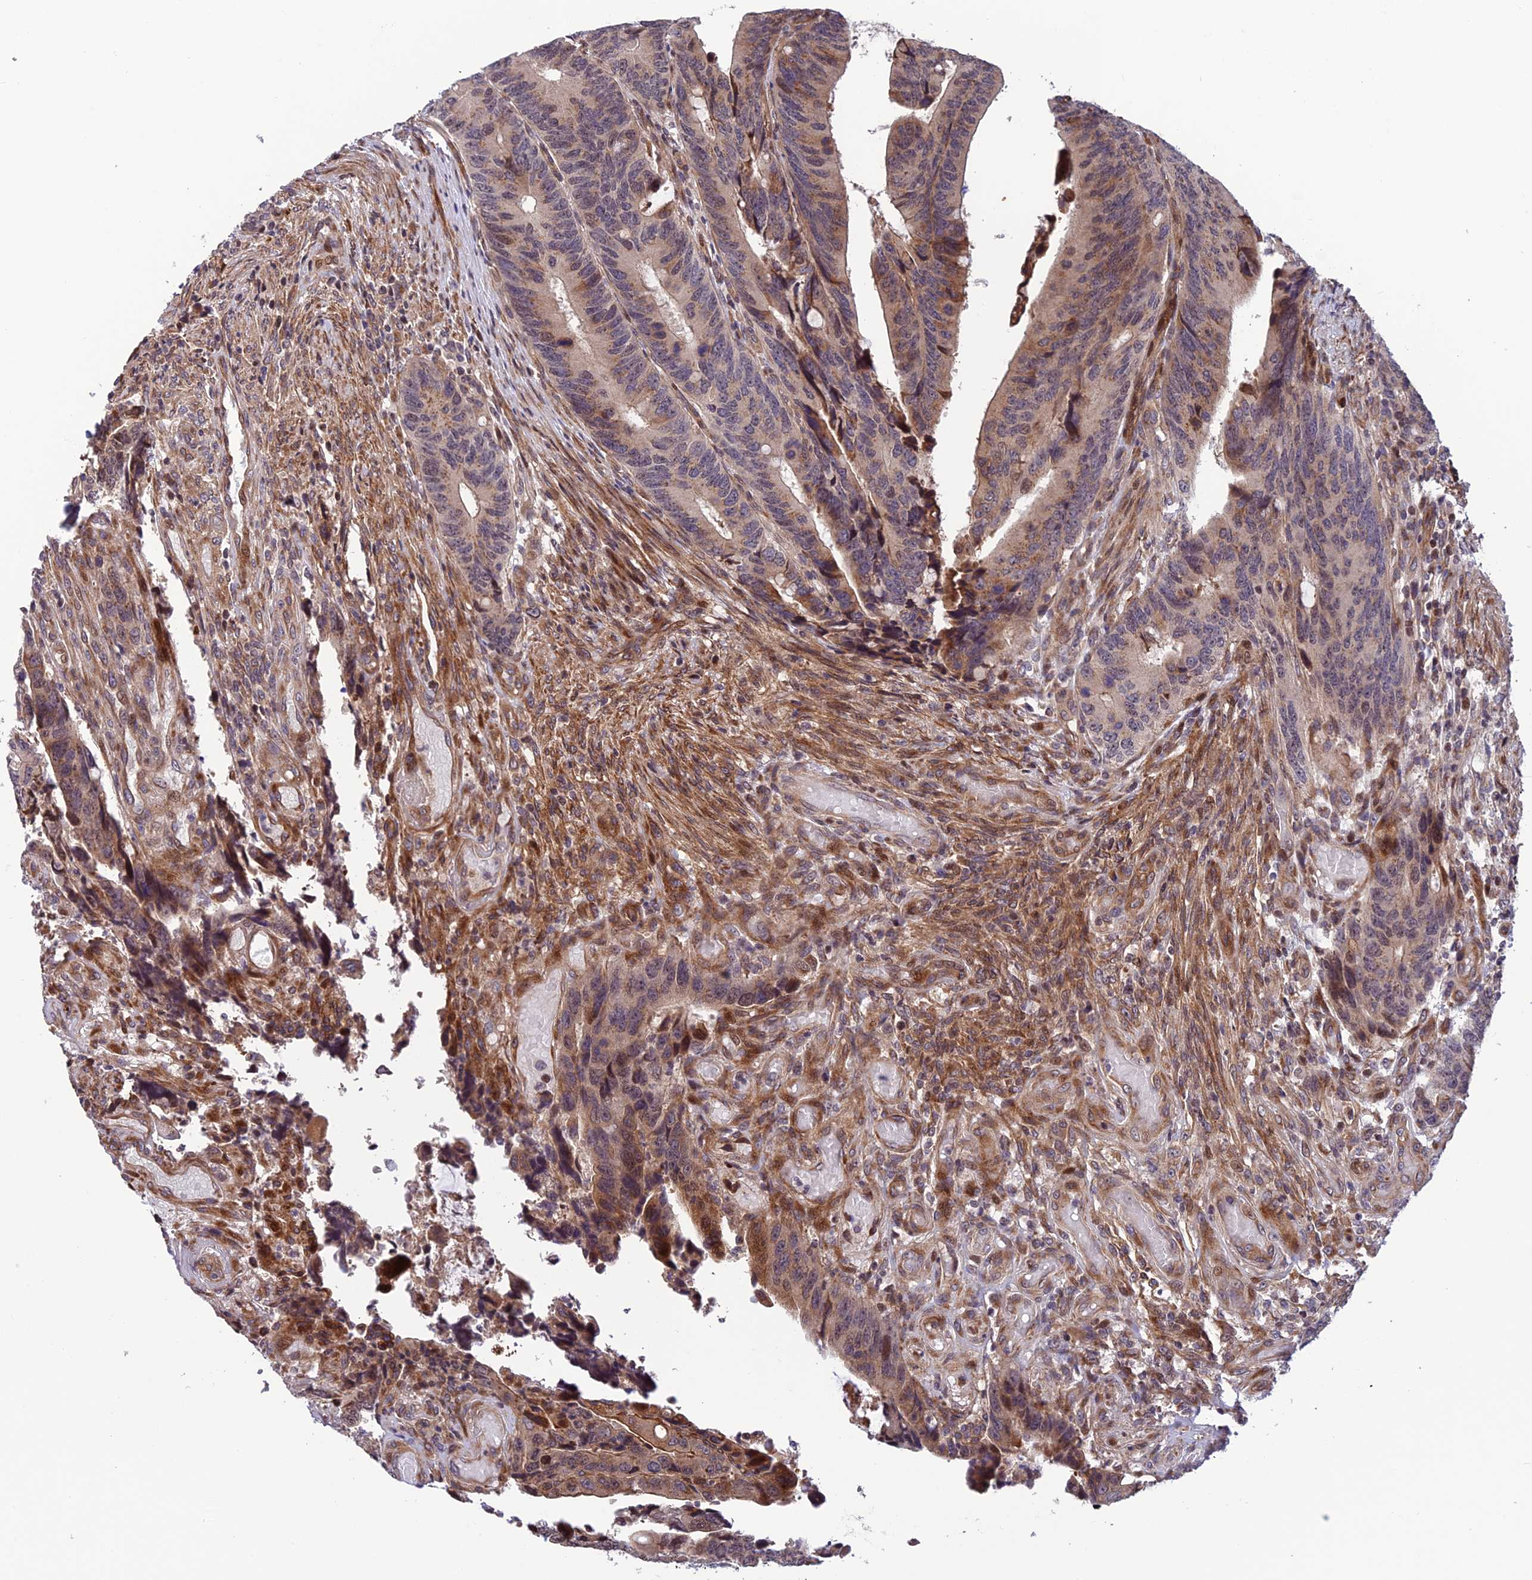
{"staining": {"intensity": "moderate", "quantity": "<25%", "location": "cytoplasmic/membranous"}, "tissue": "colorectal cancer", "cell_type": "Tumor cells", "image_type": "cancer", "snomed": [{"axis": "morphology", "description": "Adenocarcinoma, NOS"}, {"axis": "topography", "description": "Colon"}], "caption": "A brown stain shows moderate cytoplasmic/membranous expression of a protein in colorectal adenocarcinoma tumor cells.", "gene": "SMIM7", "patient": {"sex": "male", "age": 87}}